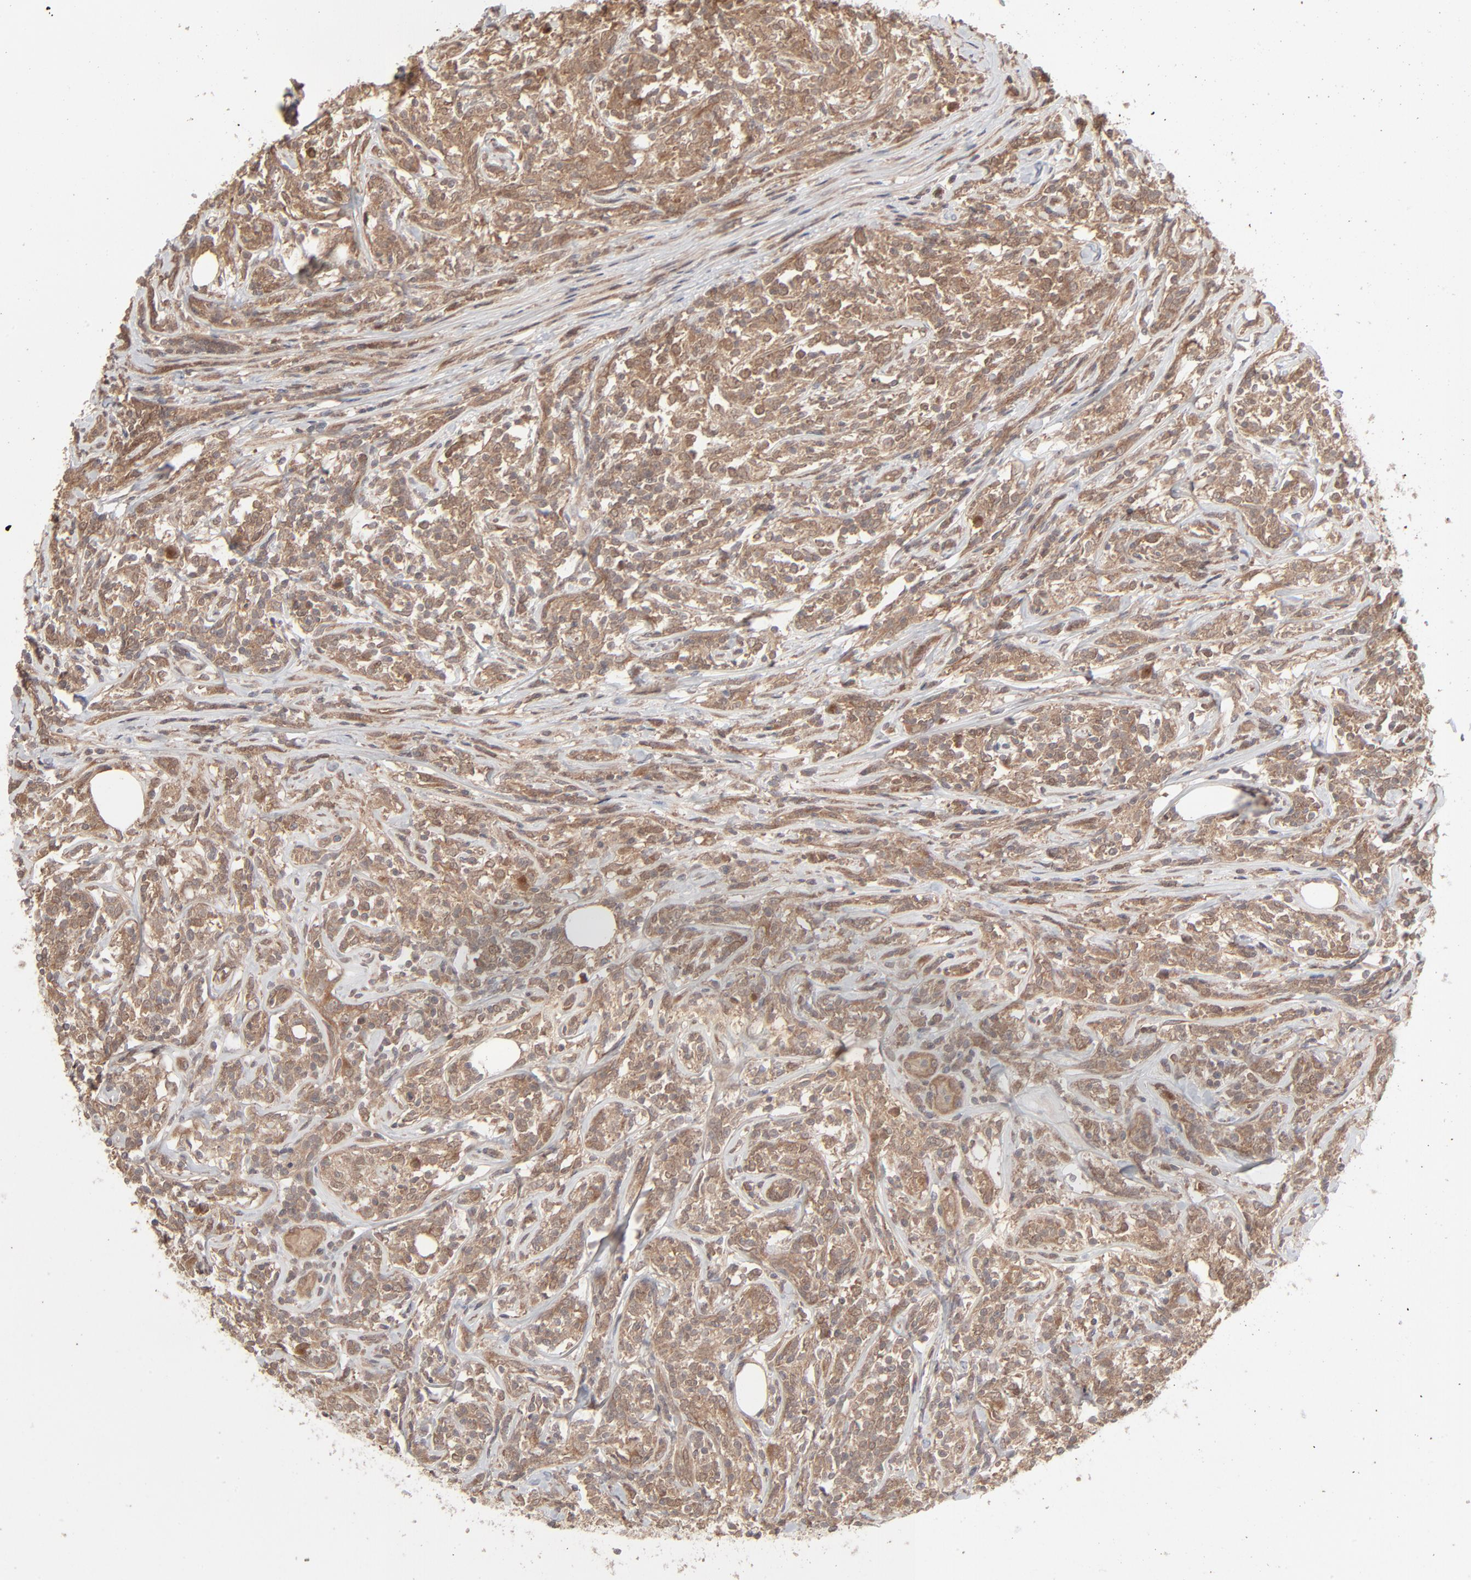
{"staining": {"intensity": "moderate", "quantity": ">75%", "location": "cytoplasmic/membranous"}, "tissue": "lymphoma", "cell_type": "Tumor cells", "image_type": "cancer", "snomed": [{"axis": "morphology", "description": "Malignant lymphoma, non-Hodgkin's type, High grade"}, {"axis": "topography", "description": "Lymph node"}], "caption": "Immunohistochemistry (IHC) (DAB (3,3'-diaminobenzidine)) staining of human lymphoma displays moderate cytoplasmic/membranous protein positivity in approximately >75% of tumor cells.", "gene": "SCFD1", "patient": {"sex": "female", "age": 84}}